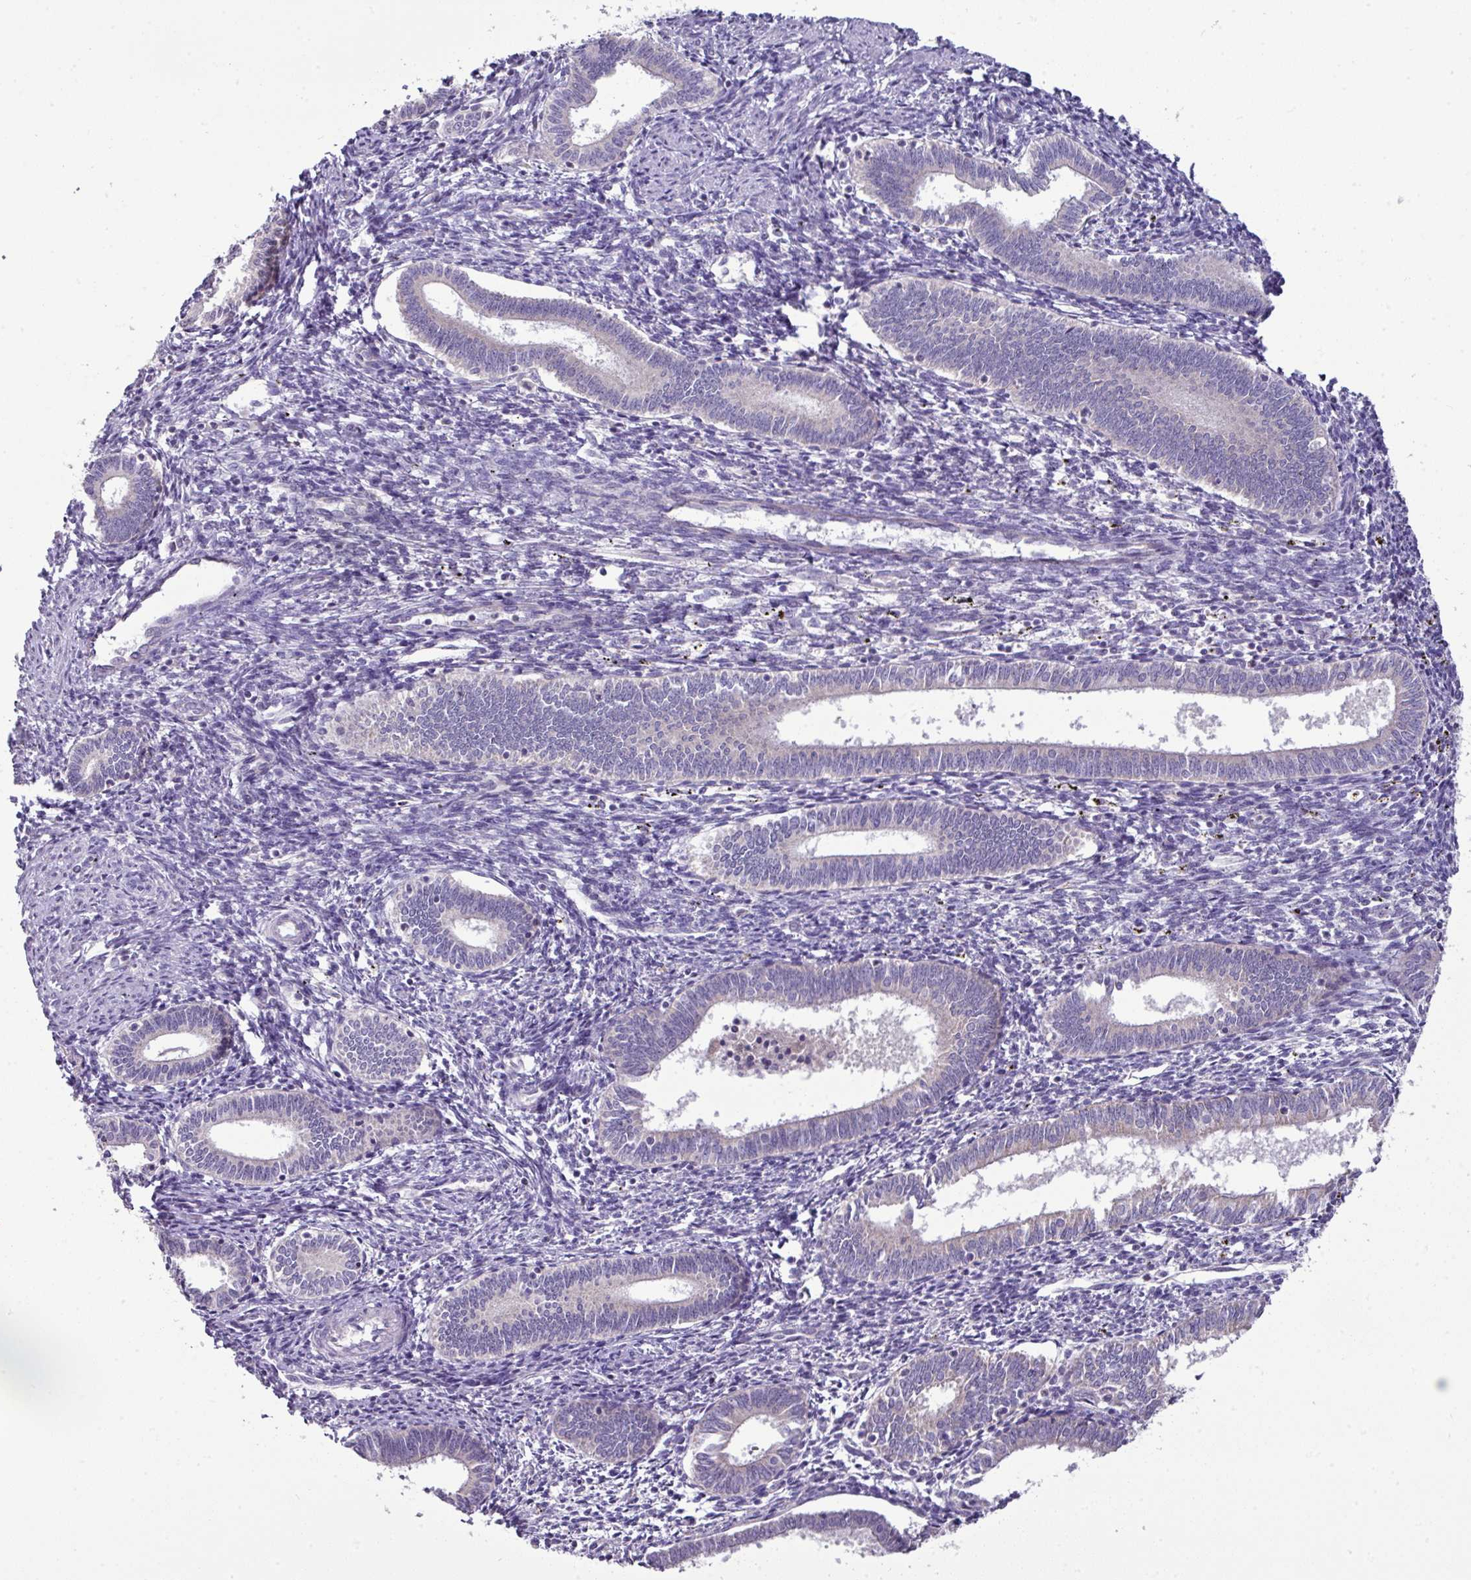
{"staining": {"intensity": "negative", "quantity": "none", "location": "none"}, "tissue": "endometrium", "cell_type": "Cells in endometrial stroma", "image_type": "normal", "snomed": [{"axis": "morphology", "description": "Normal tissue, NOS"}, {"axis": "topography", "description": "Endometrium"}], "caption": "Cells in endometrial stroma are negative for brown protein staining in unremarkable endometrium.", "gene": "TRAPPC1", "patient": {"sex": "female", "age": 41}}